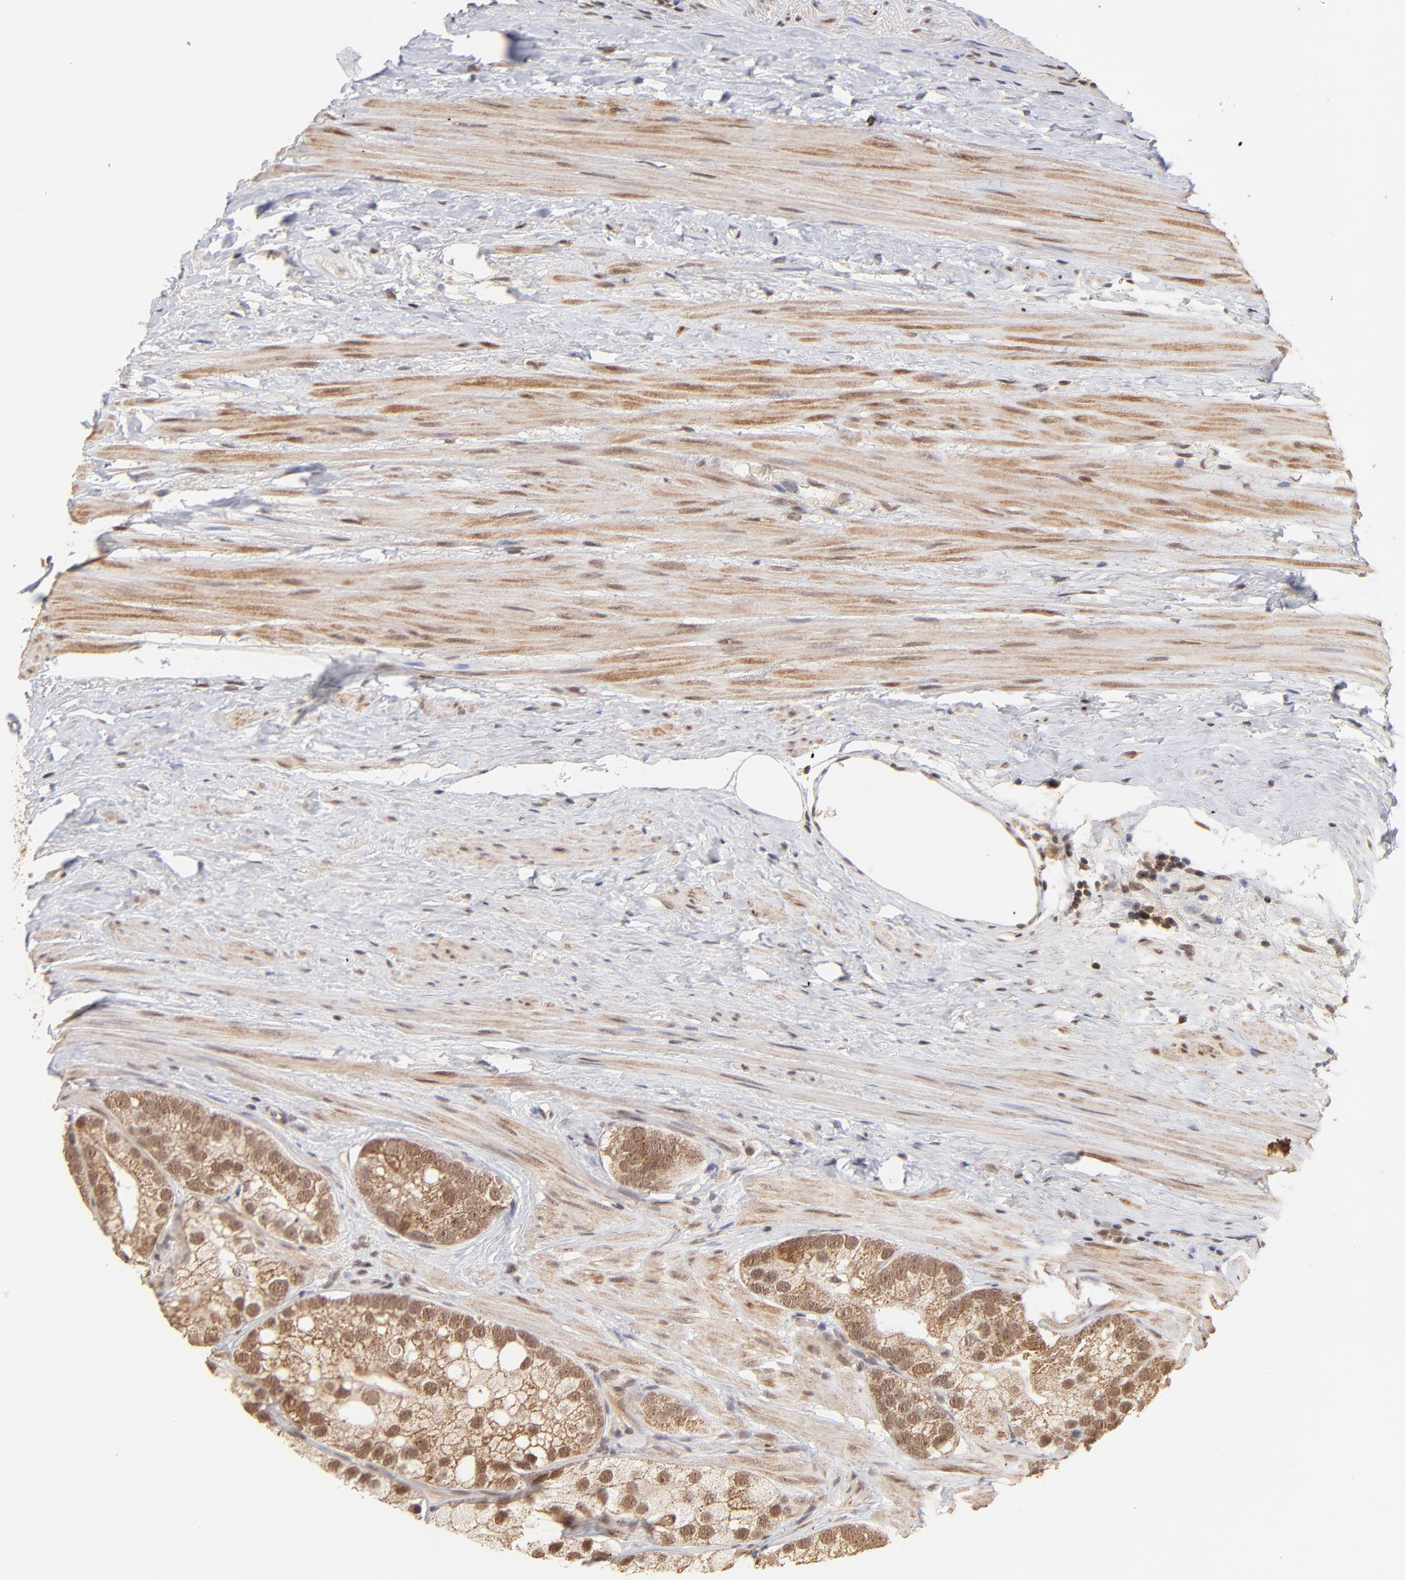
{"staining": {"intensity": "strong", "quantity": ">75%", "location": "cytoplasmic/membranous,nuclear"}, "tissue": "prostate cancer", "cell_type": "Tumor cells", "image_type": "cancer", "snomed": [{"axis": "morphology", "description": "Adenocarcinoma, Low grade"}, {"axis": "topography", "description": "Prostate"}], "caption": "The photomicrograph shows a brown stain indicating the presence of a protein in the cytoplasmic/membranous and nuclear of tumor cells in prostate cancer (low-grade adenocarcinoma).", "gene": "MED15", "patient": {"sex": "male", "age": 69}}